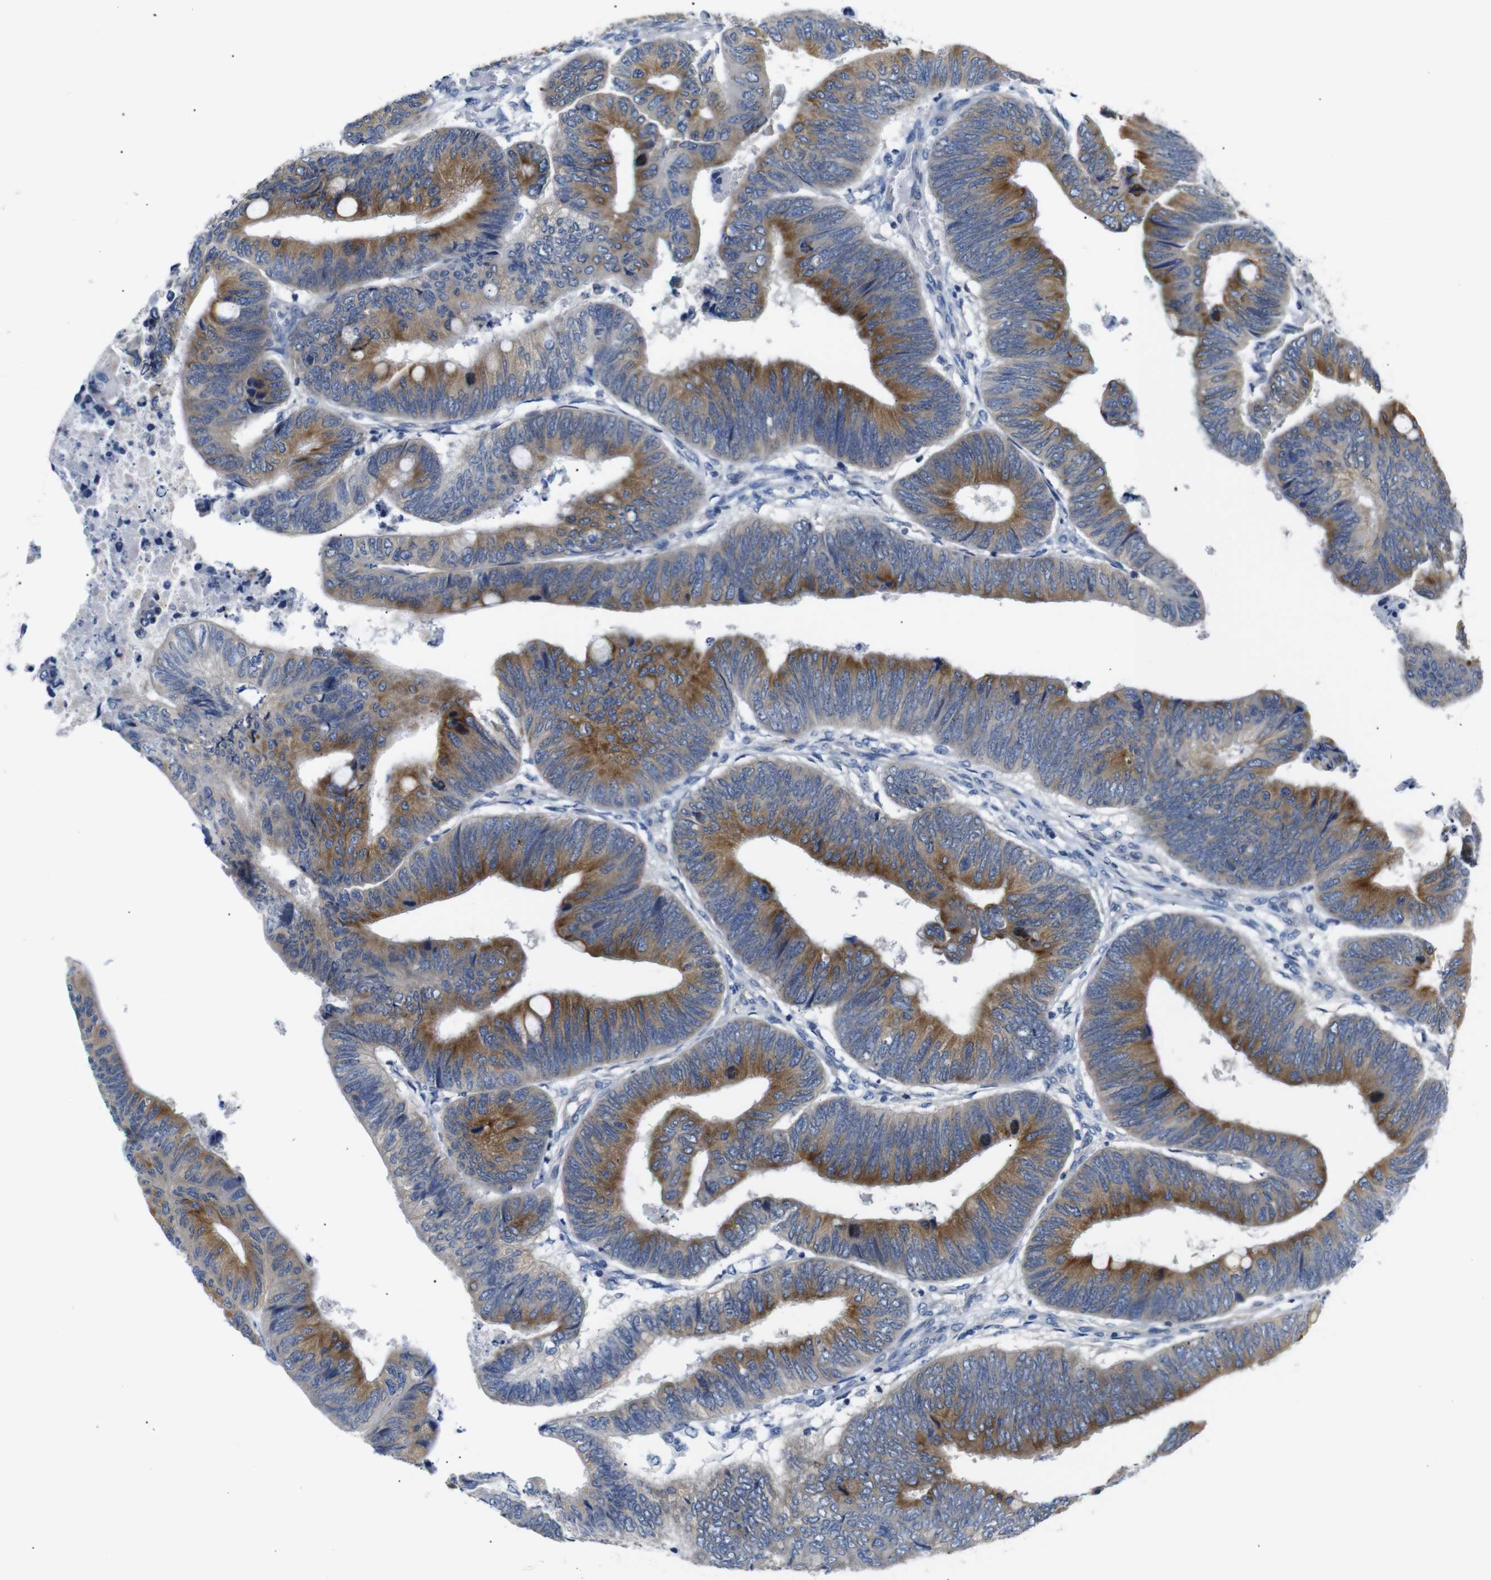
{"staining": {"intensity": "moderate", "quantity": ">75%", "location": "cytoplasmic/membranous"}, "tissue": "colorectal cancer", "cell_type": "Tumor cells", "image_type": "cancer", "snomed": [{"axis": "morphology", "description": "Normal tissue, NOS"}, {"axis": "morphology", "description": "Adenocarcinoma, NOS"}, {"axis": "topography", "description": "Rectum"}, {"axis": "topography", "description": "Peripheral nerve tissue"}], "caption": "Protein analysis of adenocarcinoma (colorectal) tissue shows moderate cytoplasmic/membranous staining in about >75% of tumor cells.", "gene": "DCP1A", "patient": {"sex": "male", "age": 92}}